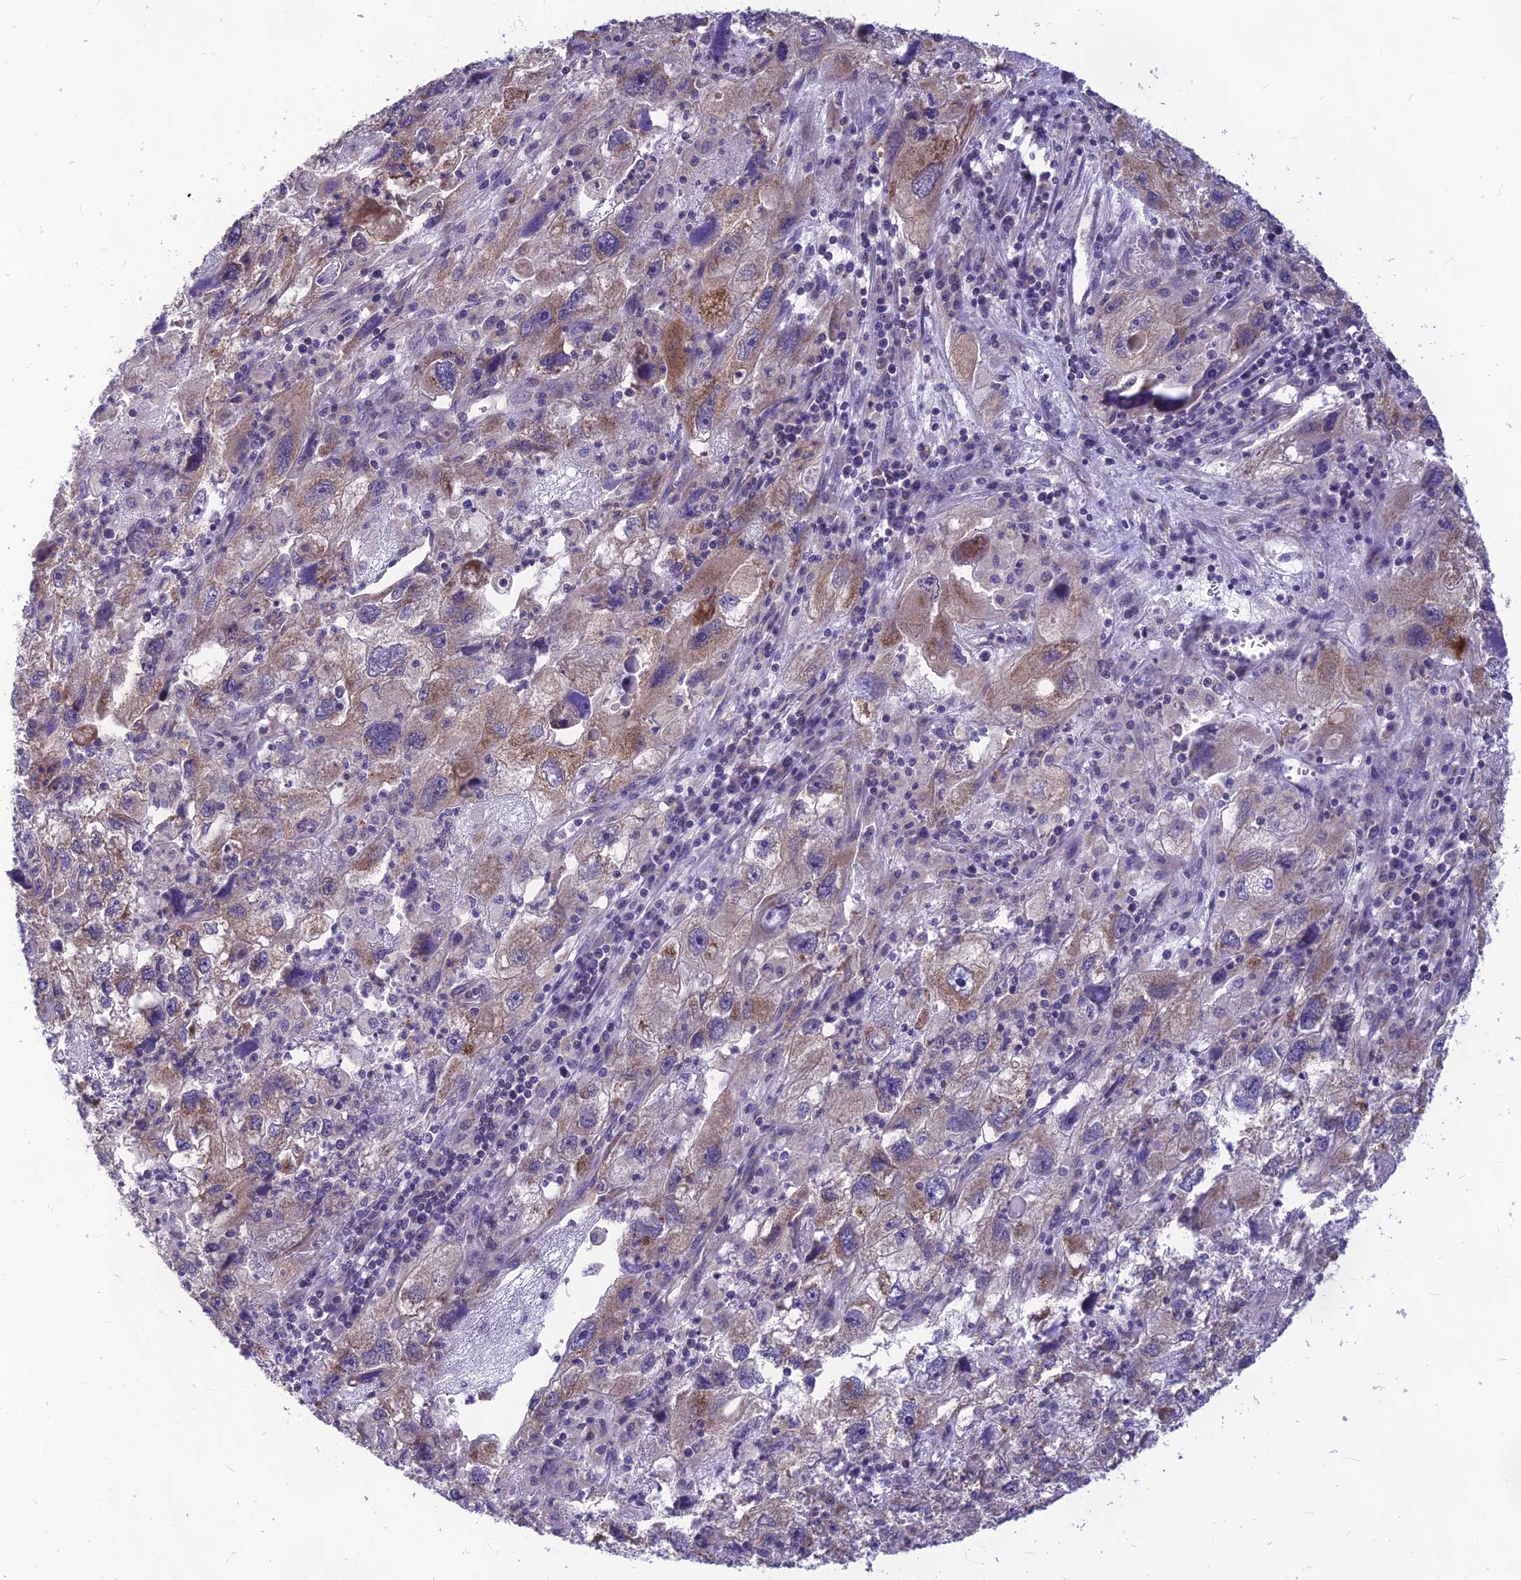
{"staining": {"intensity": "moderate", "quantity": "25%-75%", "location": "cytoplasmic/membranous"}, "tissue": "endometrial cancer", "cell_type": "Tumor cells", "image_type": "cancer", "snomed": [{"axis": "morphology", "description": "Adenocarcinoma, NOS"}, {"axis": "topography", "description": "Endometrium"}], "caption": "Protein expression by immunohistochemistry shows moderate cytoplasmic/membranous staining in about 25%-75% of tumor cells in adenocarcinoma (endometrial). The protein is stained brown, and the nuclei are stained in blue (DAB (3,3'-diaminobenzidine) IHC with brightfield microscopy, high magnification).", "gene": "PTCD2", "patient": {"sex": "female", "age": 49}}